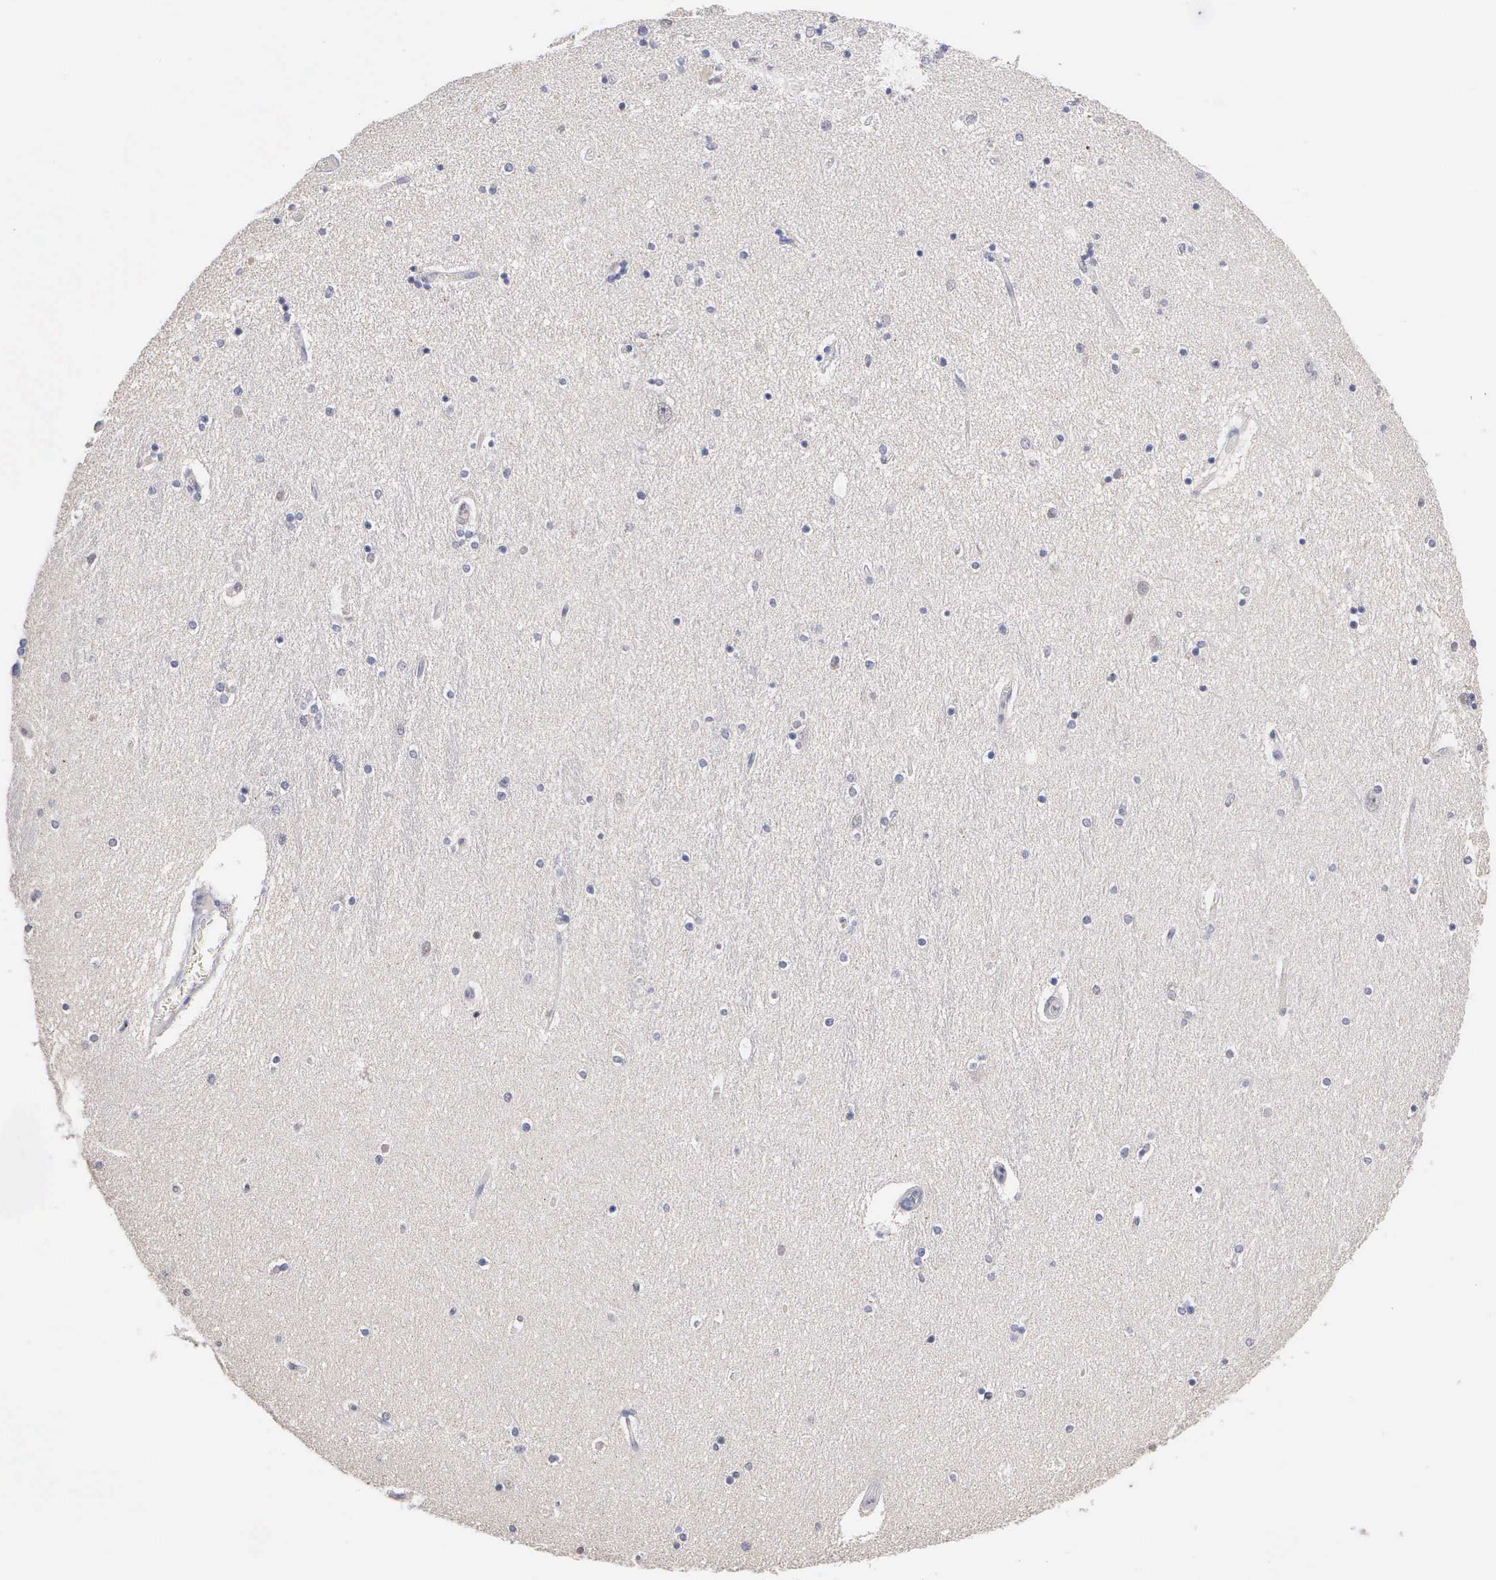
{"staining": {"intensity": "negative", "quantity": "none", "location": "none"}, "tissue": "hippocampus", "cell_type": "Glial cells", "image_type": "normal", "snomed": [{"axis": "morphology", "description": "Normal tissue, NOS"}, {"axis": "topography", "description": "Hippocampus"}], "caption": "IHC photomicrograph of unremarkable hippocampus: hippocampus stained with DAB (3,3'-diaminobenzidine) exhibits no significant protein positivity in glial cells.", "gene": "KDM6A", "patient": {"sex": "female", "age": 54}}